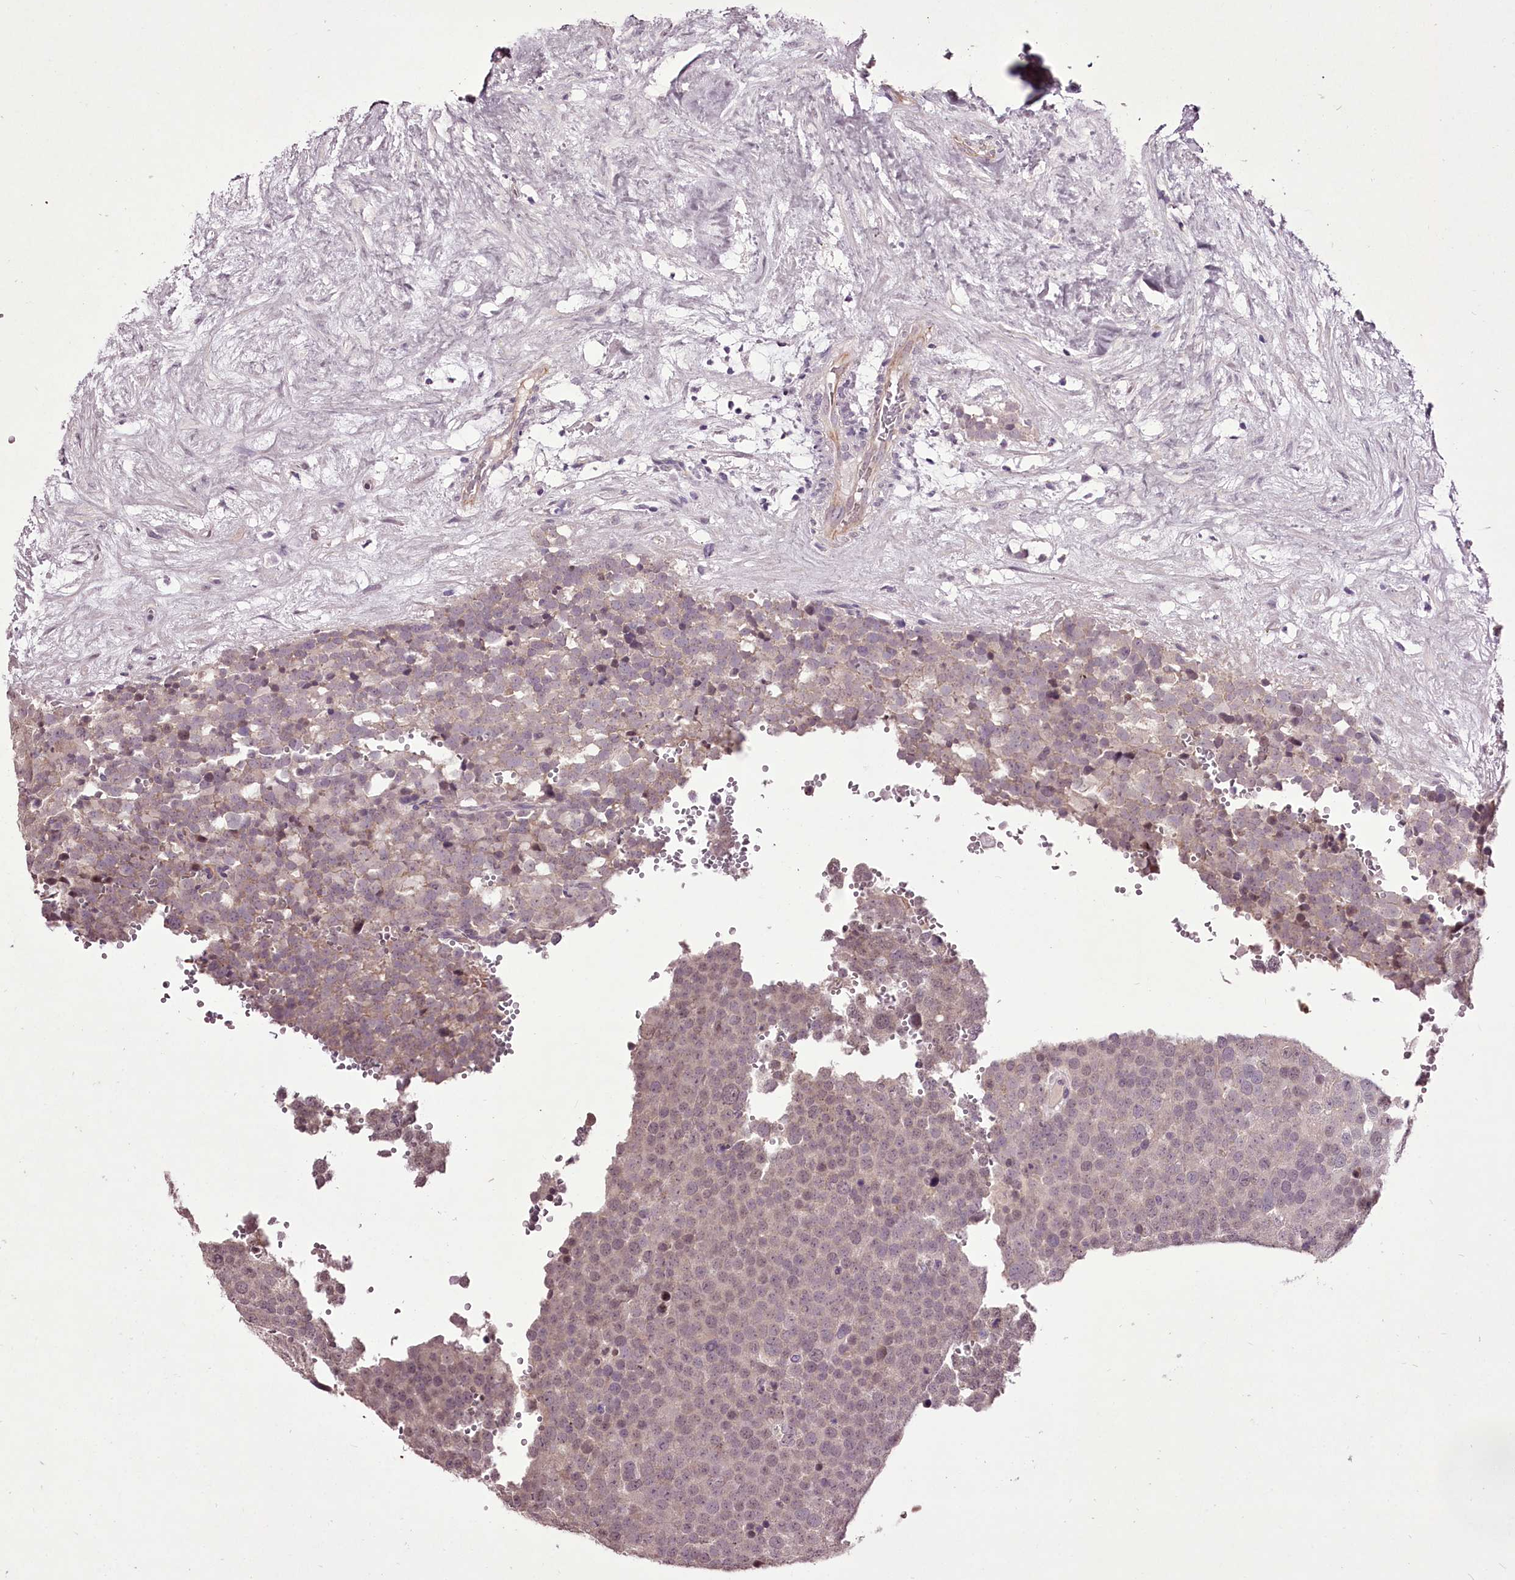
{"staining": {"intensity": "negative", "quantity": "none", "location": "none"}, "tissue": "testis cancer", "cell_type": "Tumor cells", "image_type": "cancer", "snomed": [{"axis": "morphology", "description": "Seminoma, NOS"}, {"axis": "topography", "description": "Testis"}], "caption": "This is a histopathology image of IHC staining of testis seminoma, which shows no positivity in tumor cells.", "gene": "C1orf56", "patient": {"sex": "male", "age": 71}}